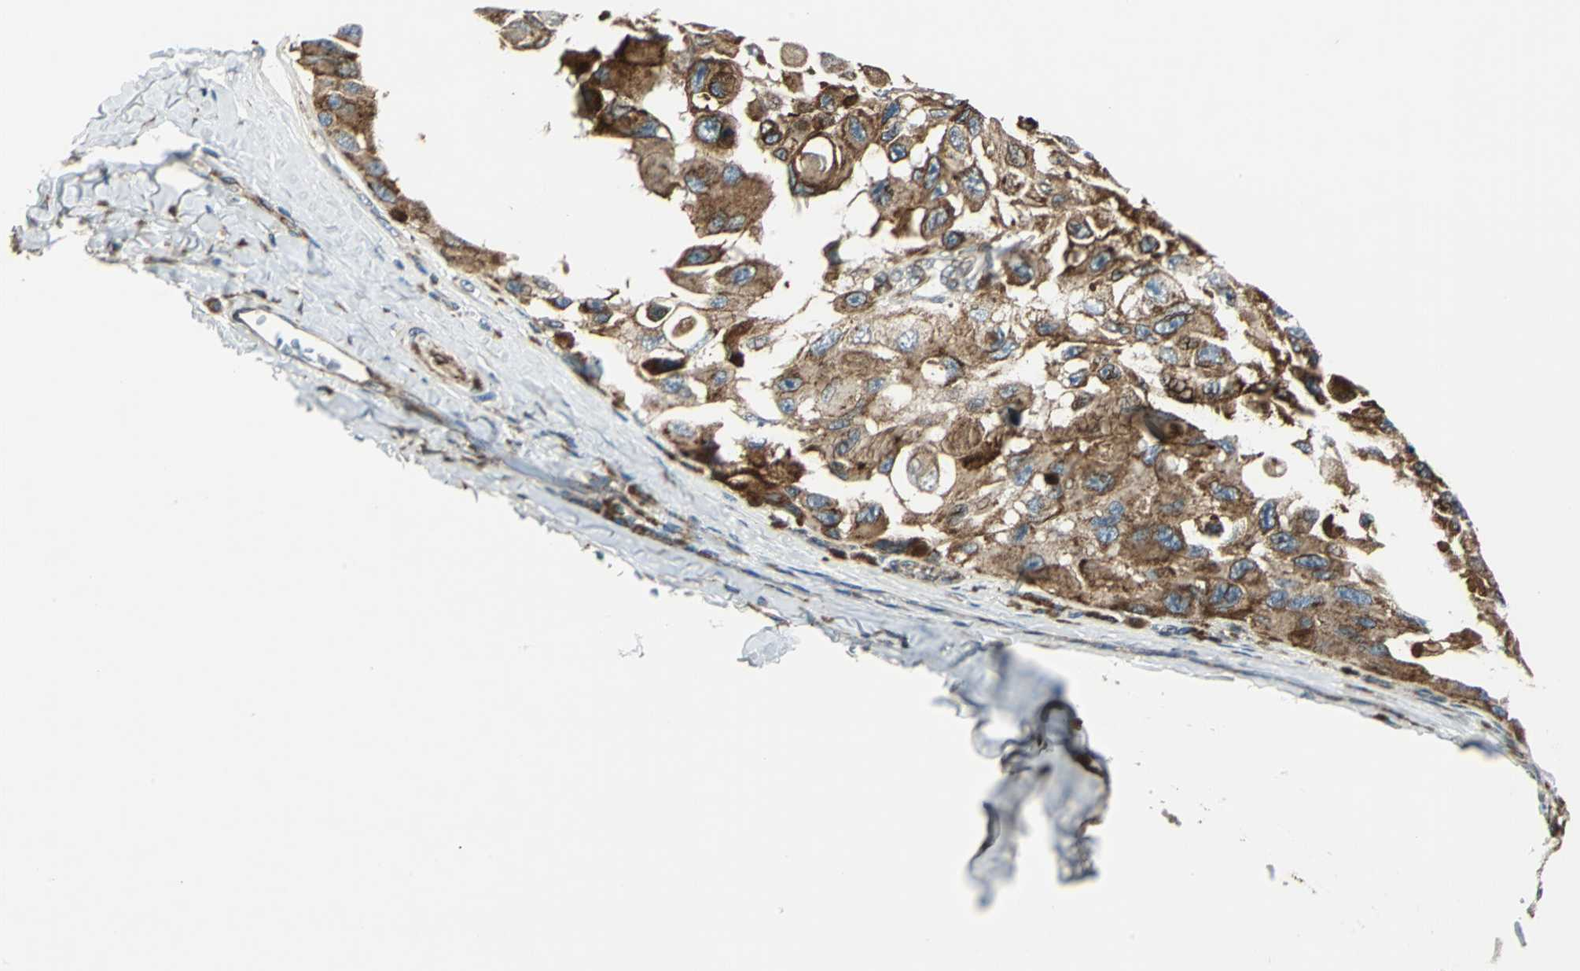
{"staining": {"intensity": "moderate", "quantity": ">75%", "location": "cytoplasmic/membranous"}, "tissue": "melanoma", "cell_type": "Tumor cells", "image_type": "cancer", "snomed": [{"axis": "morphology", "description": "Malignant melanoma, NOS"}, {"axis": "topography", "description": "Skin"}], "caption": "Brown immunohistochemical staining in human melanoma demonstrates moderate cytoplasmic/membranous positivity in approximately >75% of tumor cells.", "gene": "HTATIP2", "patient": {"sex": "female", "age": 73}}